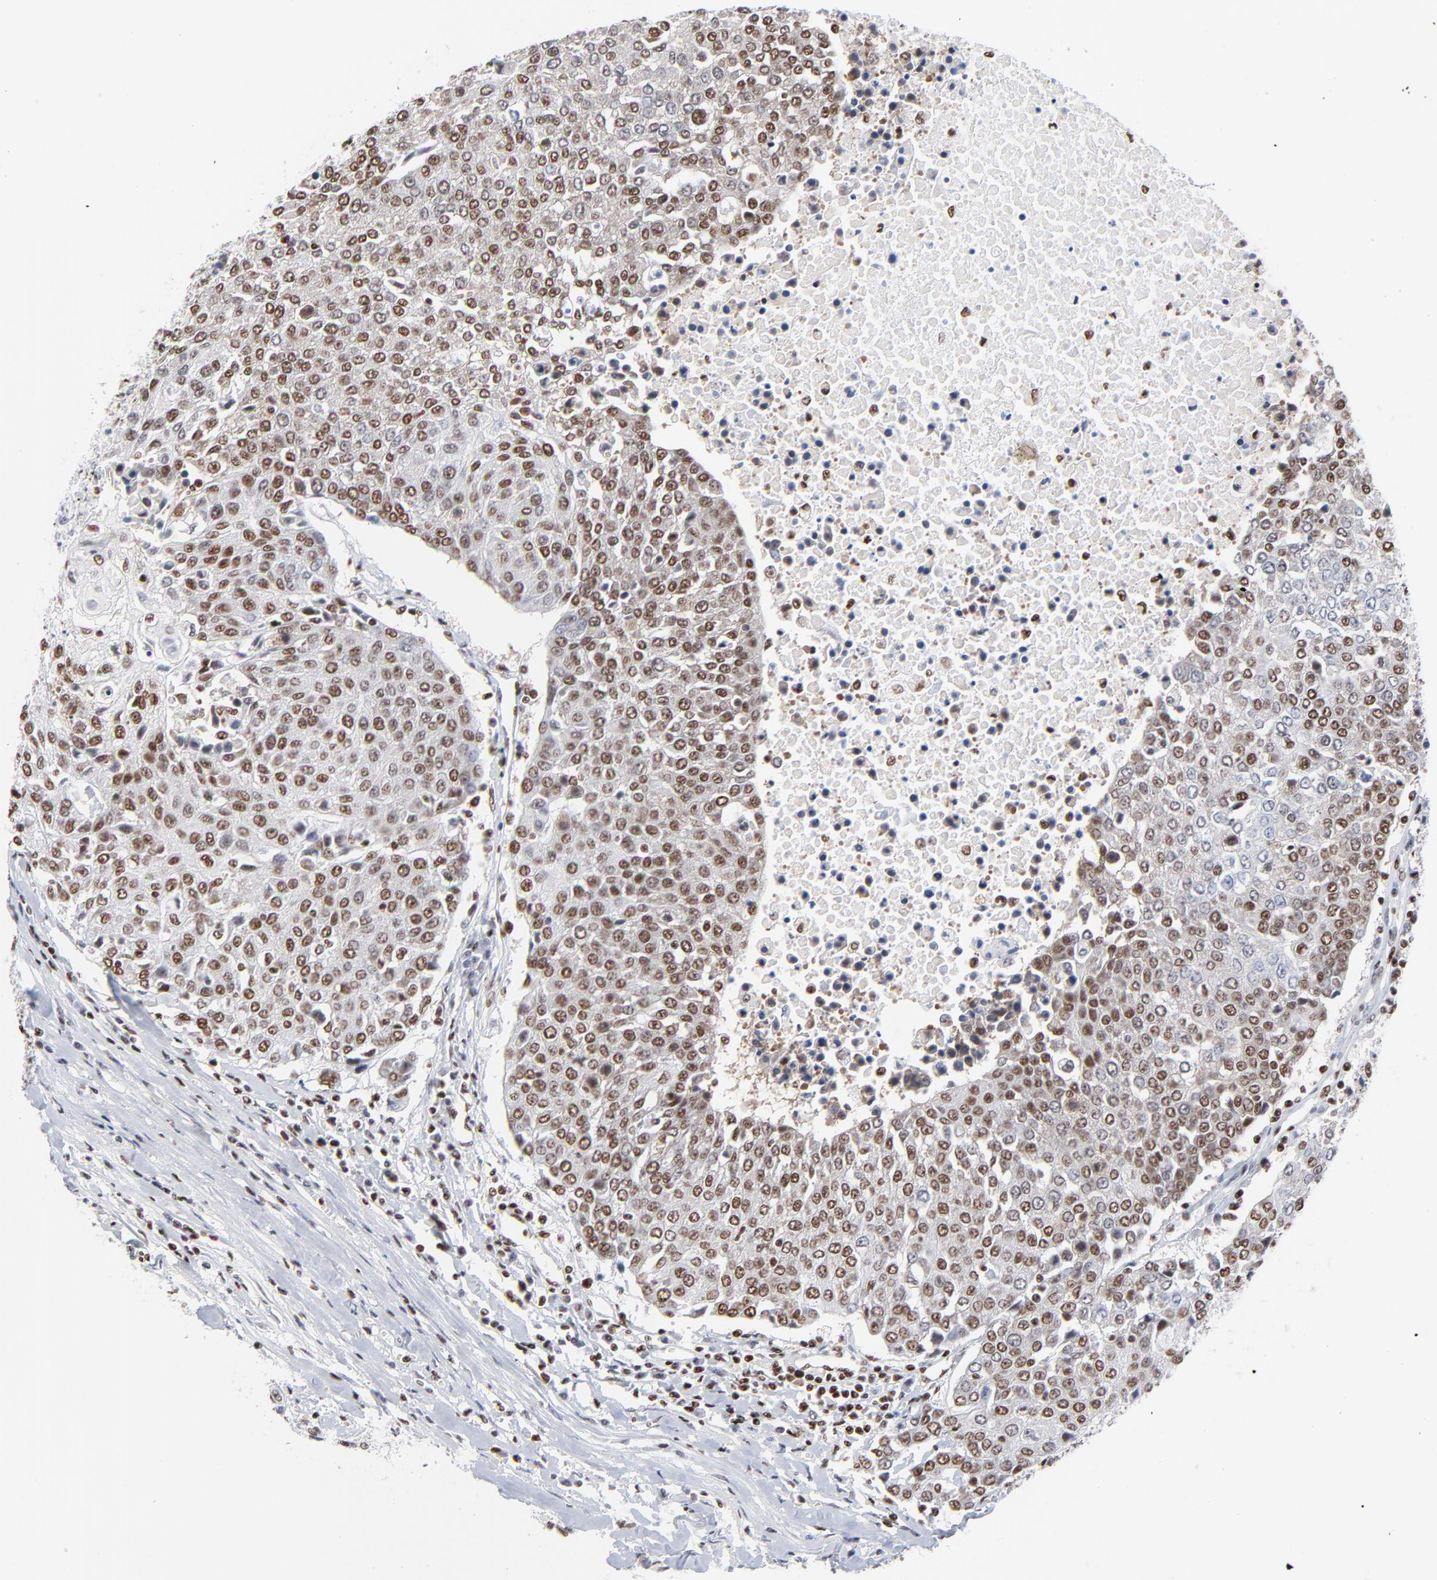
{"staining": {"intensity": "moderate", "quantity": ">75%", "location": "nuclear"}, "tissue": "urothelial cancer", "cell_type": "Tumor cells", "image_type": "cancer", "snomed": [{"axis": "morphology", "description": "Urothelial carcinoma, High grade"}, {"axis": "topography", "description": "Urinary bladder"}], "caption": "Immunohistochemistry (IHC) image of neoplastic tissue: urothelial carcinoma (high-grade) stained using immunohistochemistry shows medium levels of moderate protein expression localized specifically in the nuclear of tumor cells, appearing as a nuclear brown color.", "gene": "CREB1", "patient": {"sex": "female", "age": 85}}